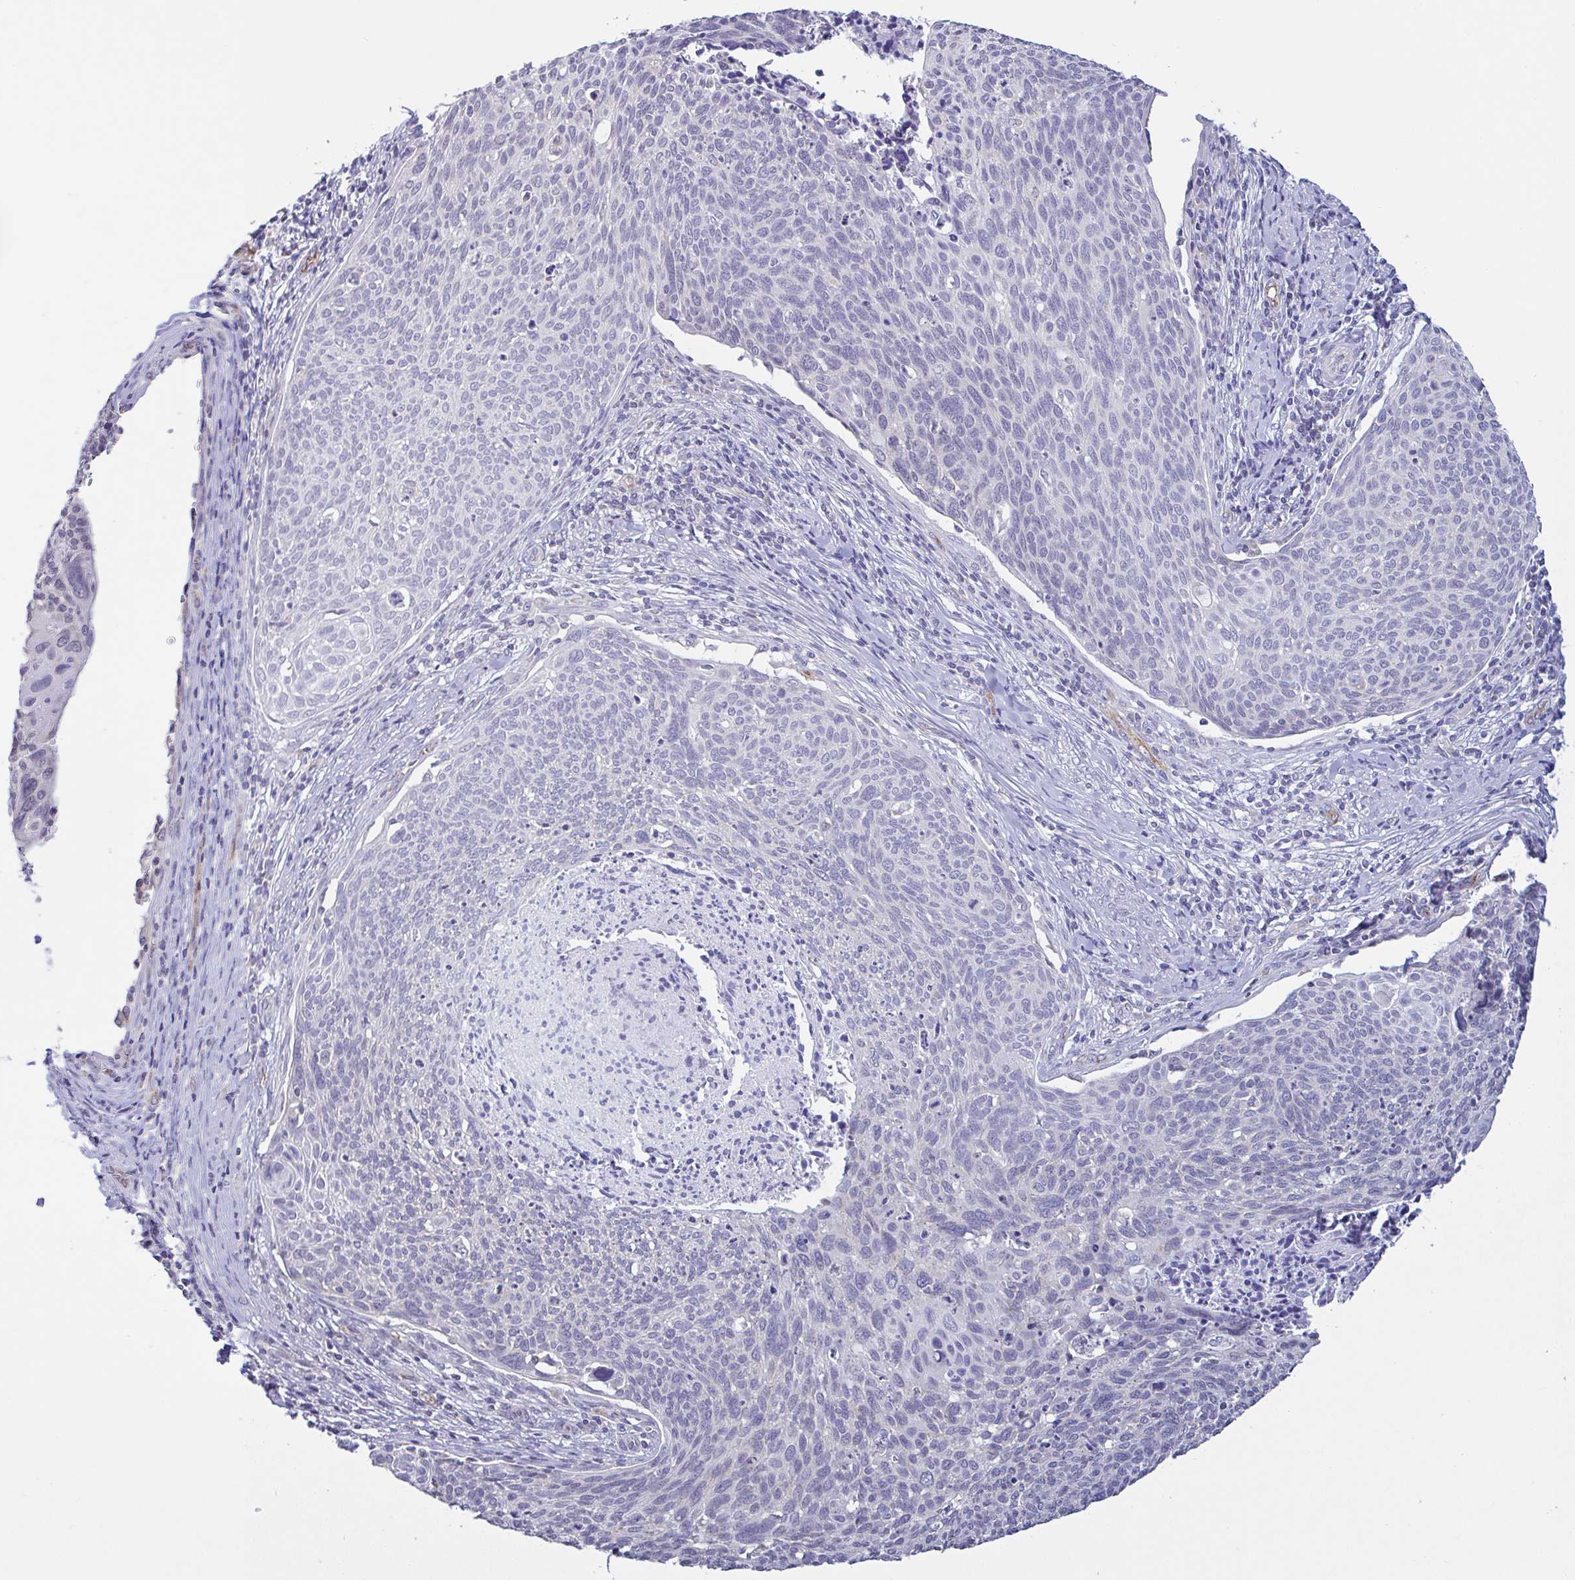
{"staining": {"intensity": "negative", "quantity": "none", "location": "none"}, "tissue": "cervical cancer", "cell_type": "Tumor cells", "image_type": "cancer", "snomed": [{"axis": "morphology", "description": "Squamous cell carcinoma, NOS"}, {"axis": "topography", "description": "Cervix"}], "caption": "The photomicrograph displays no significant expression in tumor cells of cervical squamous cell carcinoma. The staining was performed using DAB (3,3'-diaminobenzidine) to visualize the protein expression in brown, while the nuclei were stained in blue with hematoxylin (Magnification: 20x).", "gene": "PLCD4", "patient": {"sex": "female", "age": 49}}